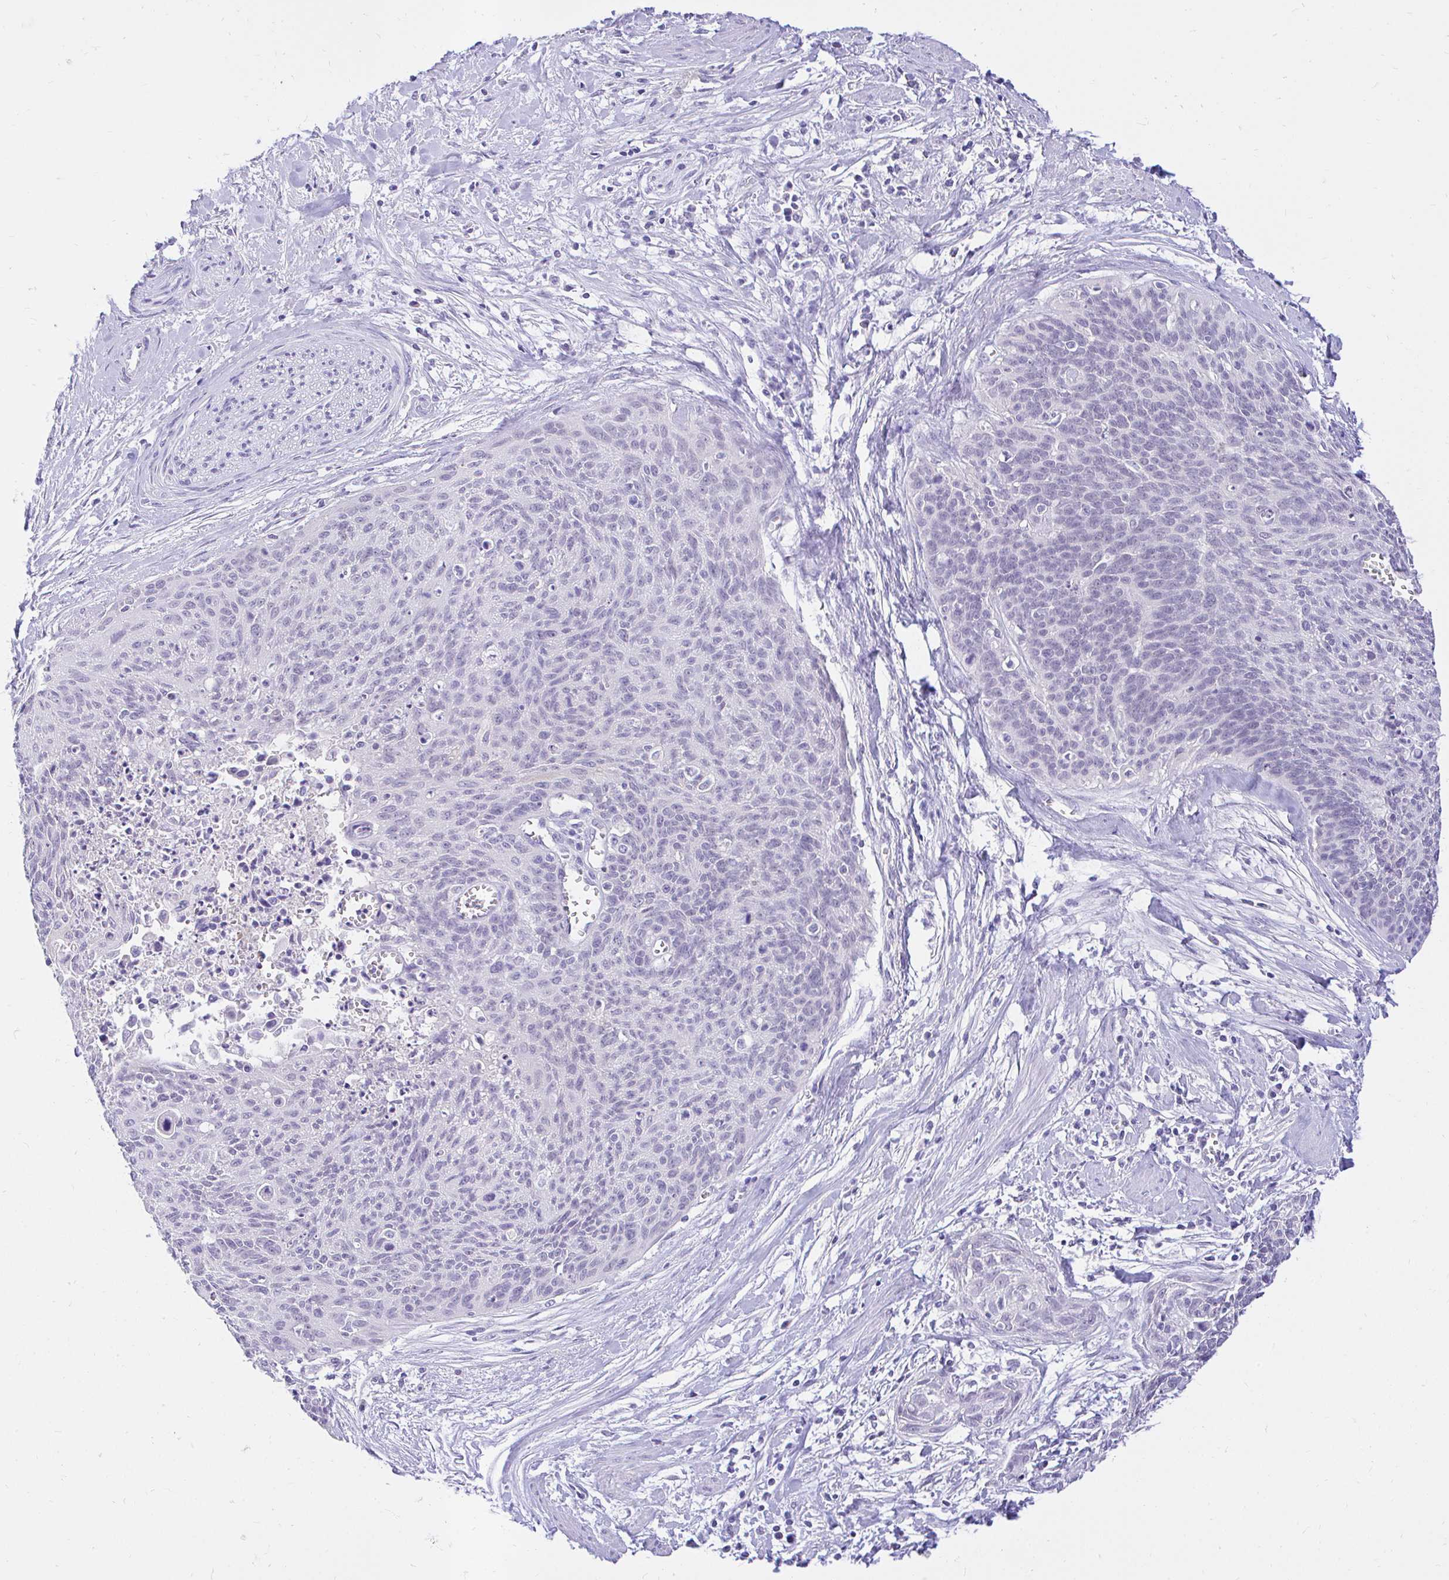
{"staining": {"intensity": "negative", "quantity": "none", "location": "none"}, "tissue": "cervical cancer", "cell_type": "Tumor cells", "image_type": "cancer", "snomed": [{"axis": "morphology", "description": "Squamous cell carcinoma, NOS"}, {"axis": "topography", "description": "Cervix"}], "caption": "Squamous cell carcinoma (cervical) was stained to show a protein in brown. There is no significant staining in tumor cells. Brightfield microscopy of IHC stained with DAB (brown) and hematoxylin (blue), captured at high magnification.", "gene": "FATE1", "patient": {"sex": "female", "age": 55}}